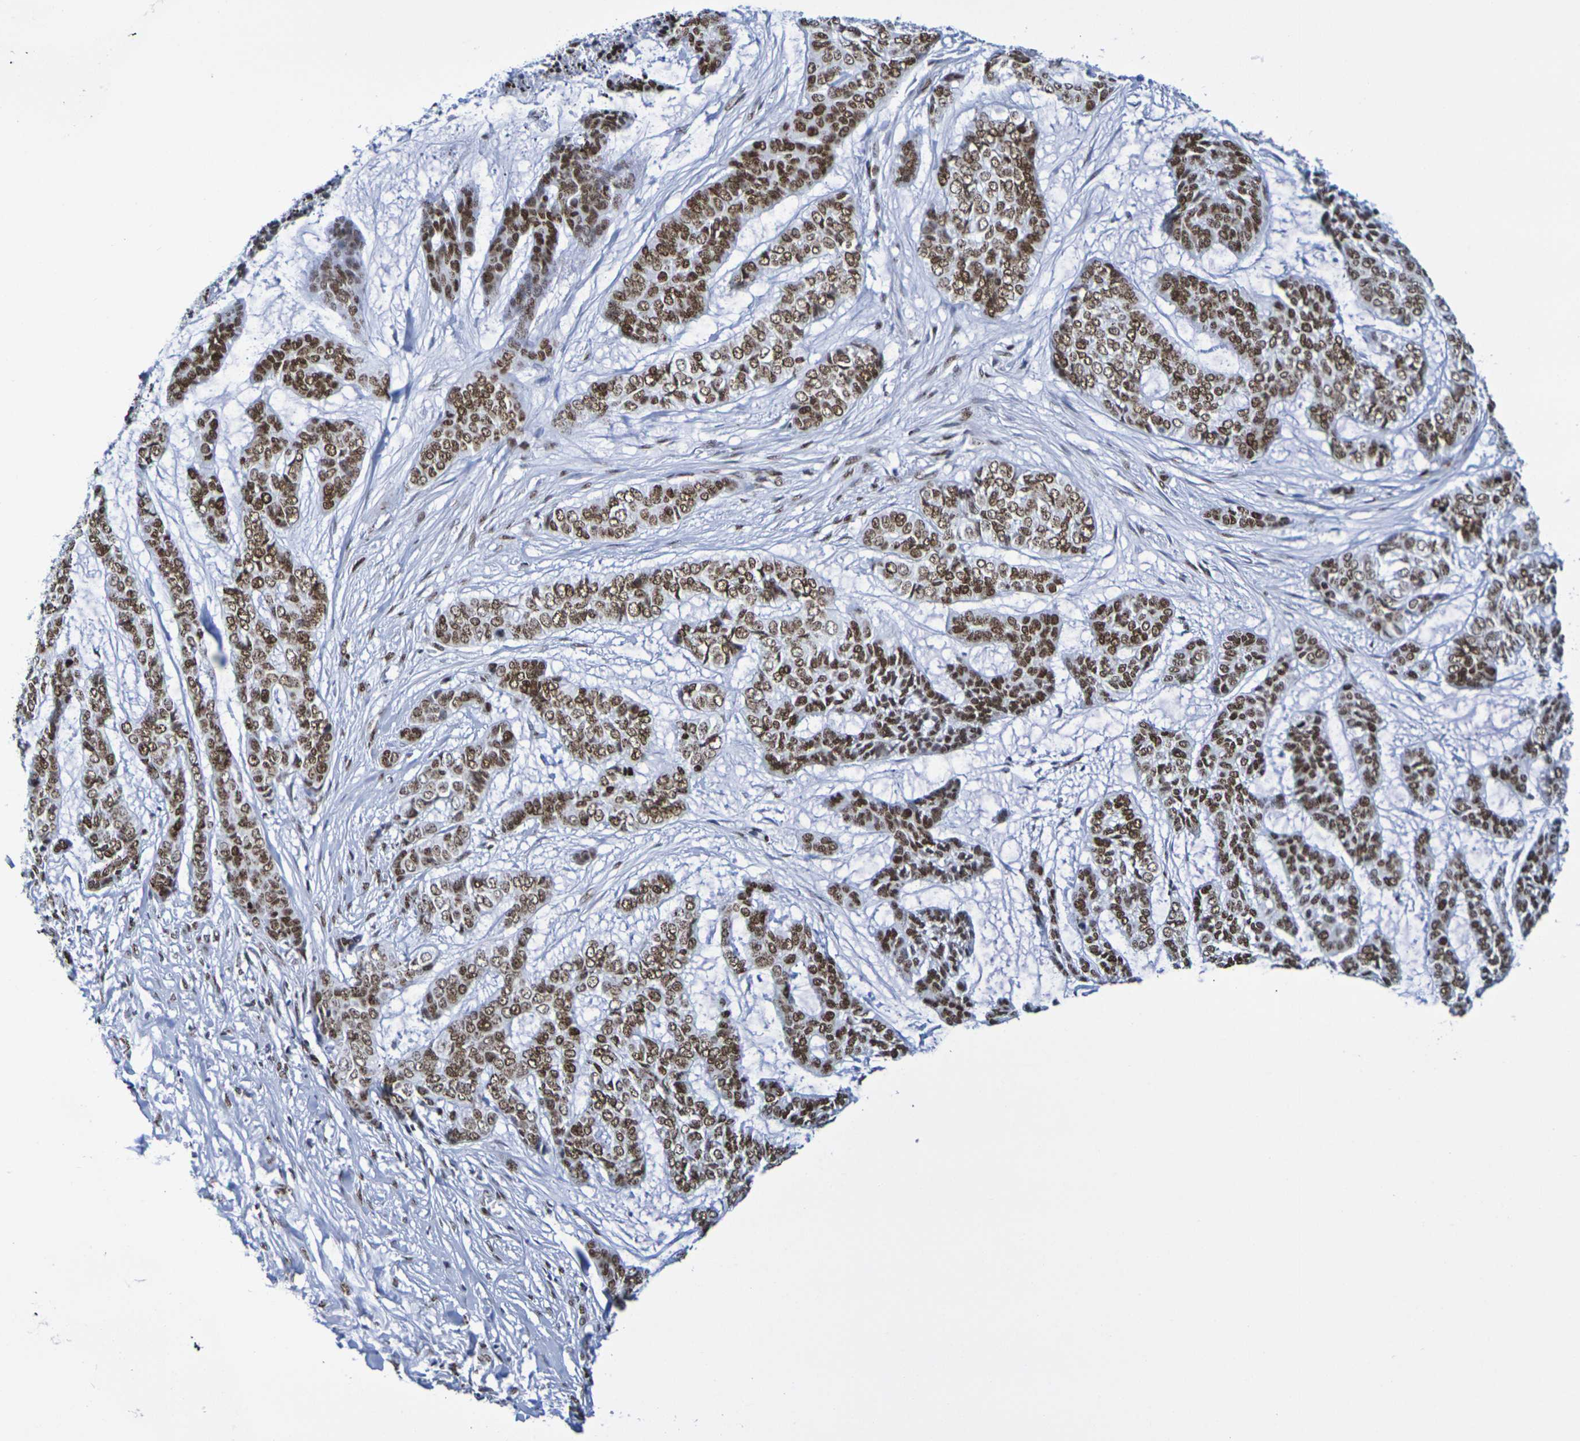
{"staining": {"intensity": "moderate", "quantity": ">75%", "location": "nuclear"}, "tissue": "skin cancer", "cell_type": "Tumor cells", "image_type": "cancer", "snomed": [{"axis": "morphology", "description": "Basal cell carcinoma"}, {"axis": "topography", "description": "Skin"}], "caption": "The micrograph demonstrates a brown stain indicating the presence of a protein in the nuclear of tumor cells in skin cancer.", "gene": "H1-5", "patient": {"sex": "female", "age": 64}}